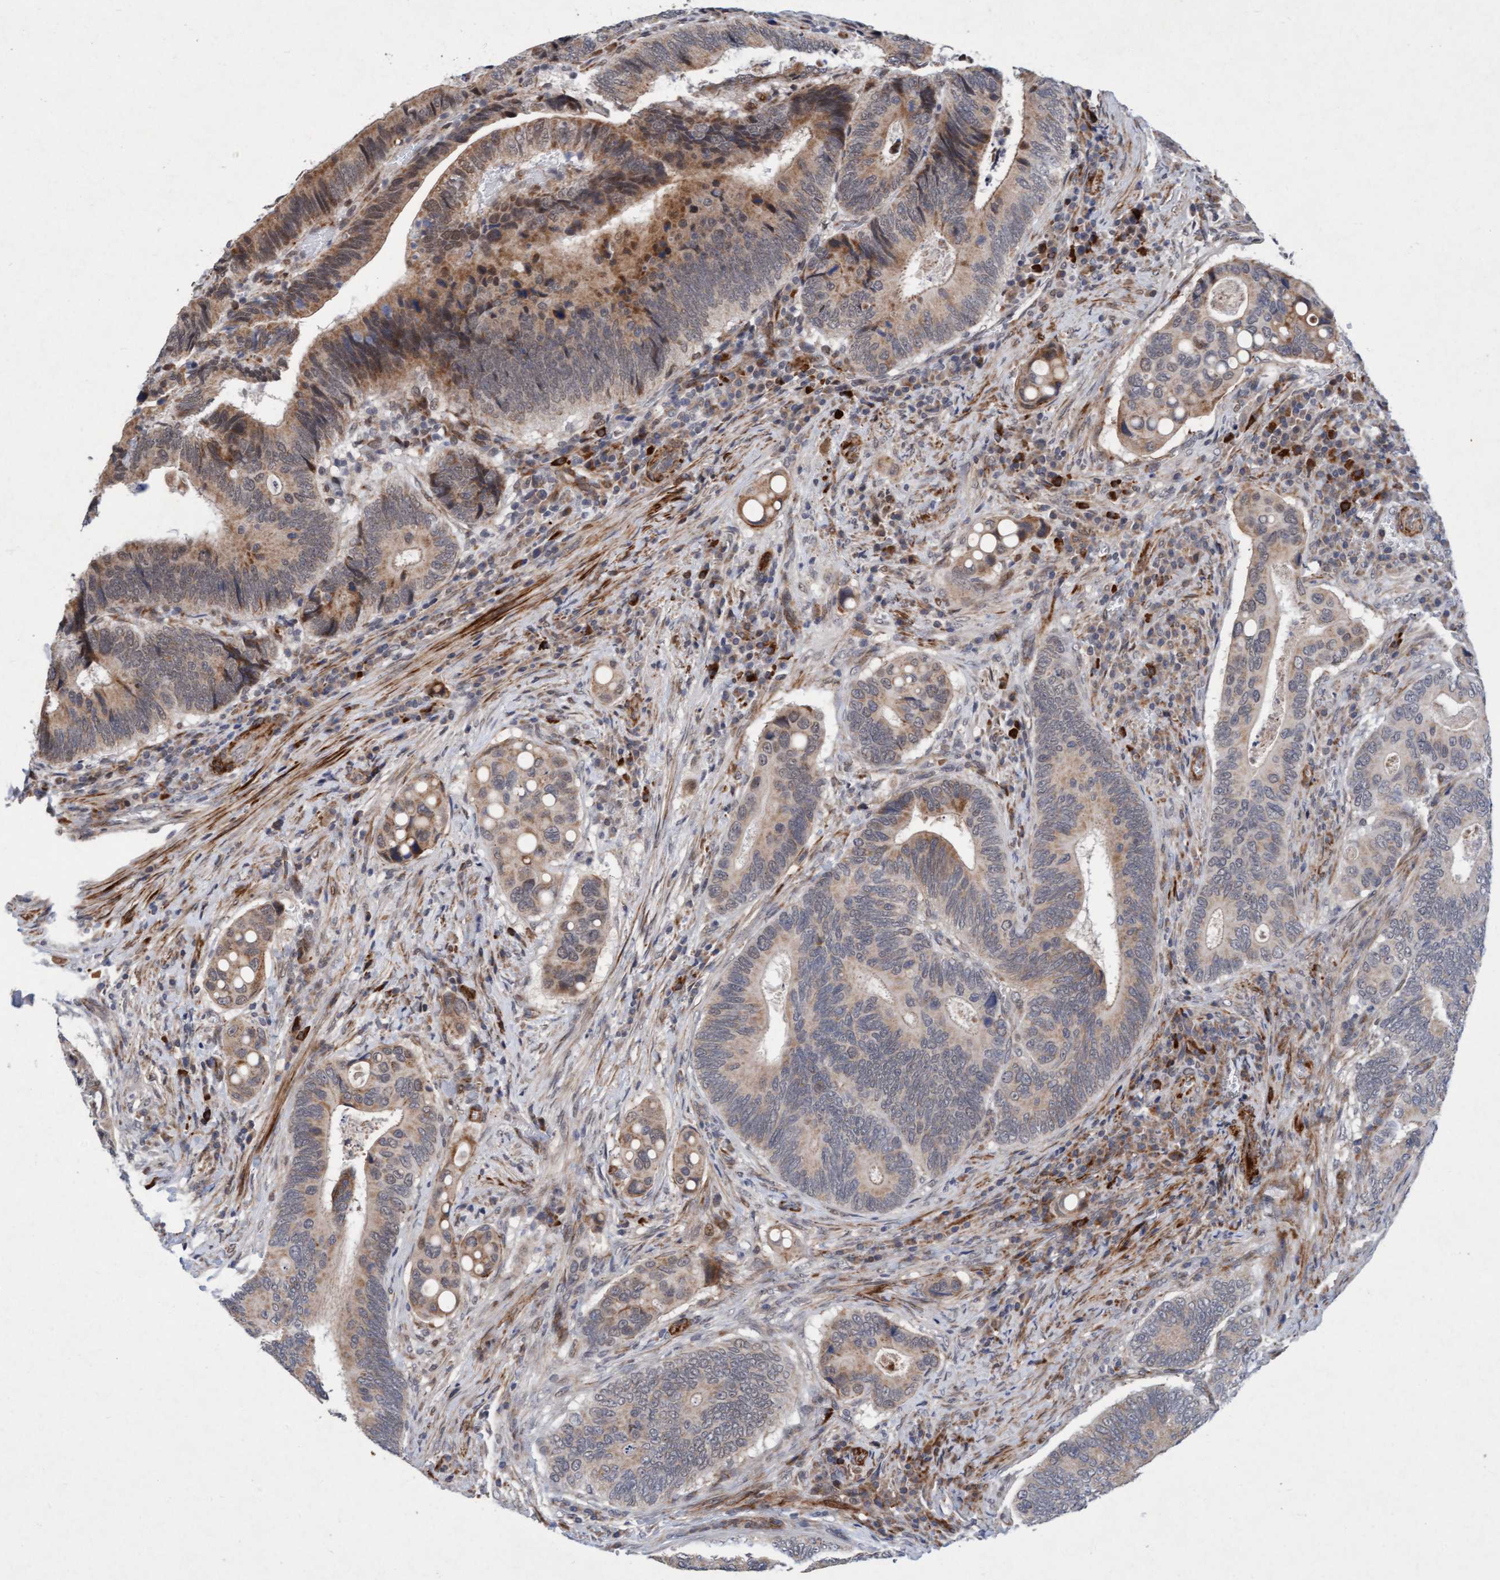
{"staining": {"intensity": "weak", "quantity": ">75%", "location": "cytoplasmic/membranous"}, "tissue": "colorectal cancer", "cell_type": "Tumor cells", "image_type": "cancer", "snomed": [{"axis": "morphology", "description": "Inflammation, NOS"}, {"axis": "morphology", "description": "Adenocarcinoma, NOS"}, {"axis": "topography", "description": "Colon"}], "caption": "This image shows immunohistochemistry (IHC) staining of human colorectal adenocarcinoma, with low weak cytoplasmic/membranous expression in about >75% of tumor cells.", "gene": "TMEM70", "patient": {"sex": "male", "age": 72}}